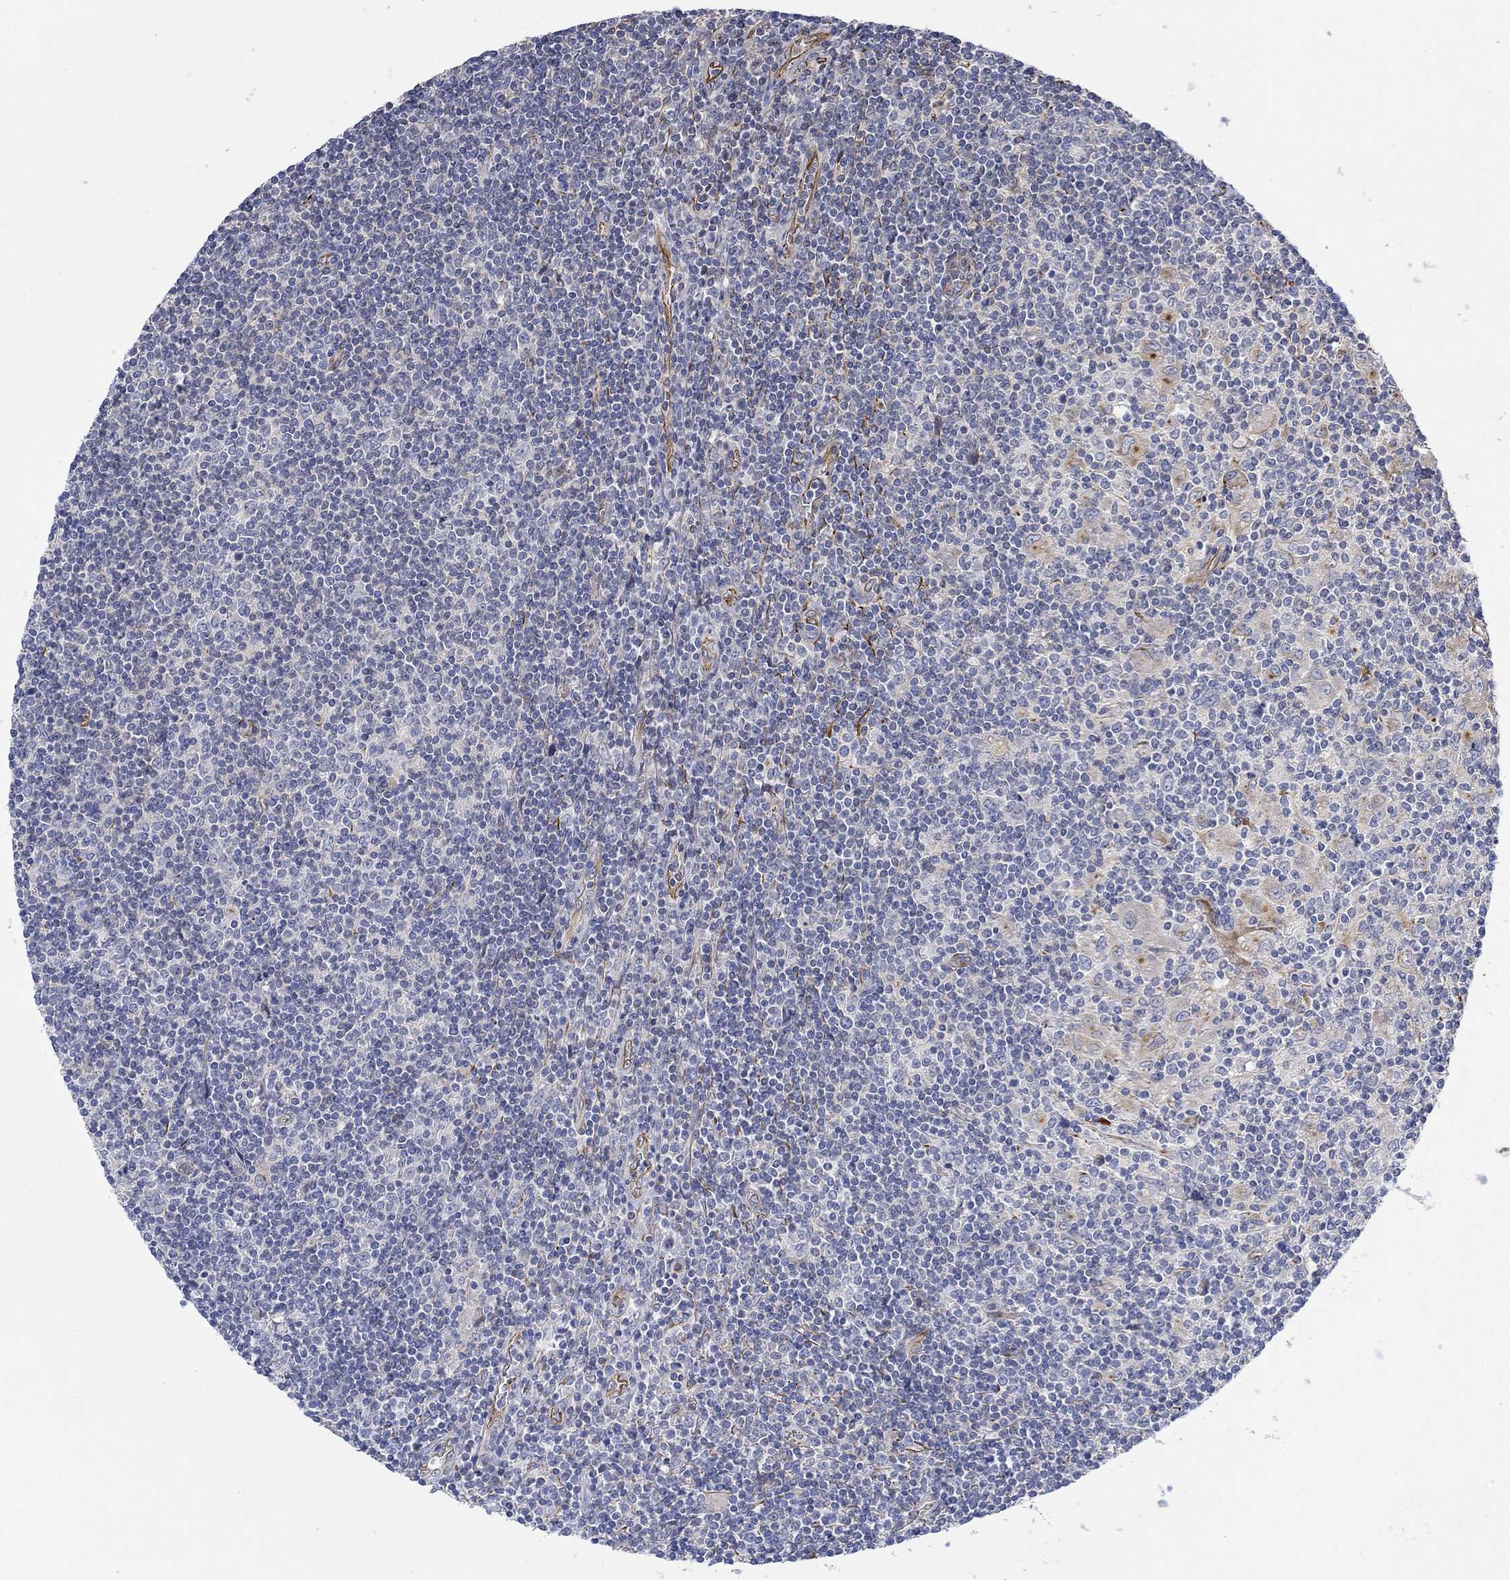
{"staining": {"intensity": "negative", "quantity": "none", "location": "none"}, "tissue": "lymphoma", "cell_type": "Tumor cells", "image_type": "cancer", "snomed": [{"axis": "morphology", "description": "Hodgkin's disease, NOS"}, {"axis": "topography", "description": "Lymph node"}], "caption": "Immunohistochemistry photomicrograph of neoplastic tissue: lymphoma stained with DAB displays no significant protein positivity in tumor cells.", "gene": "CAMK1D", "patient": {"sex": "male", "age": 40}}